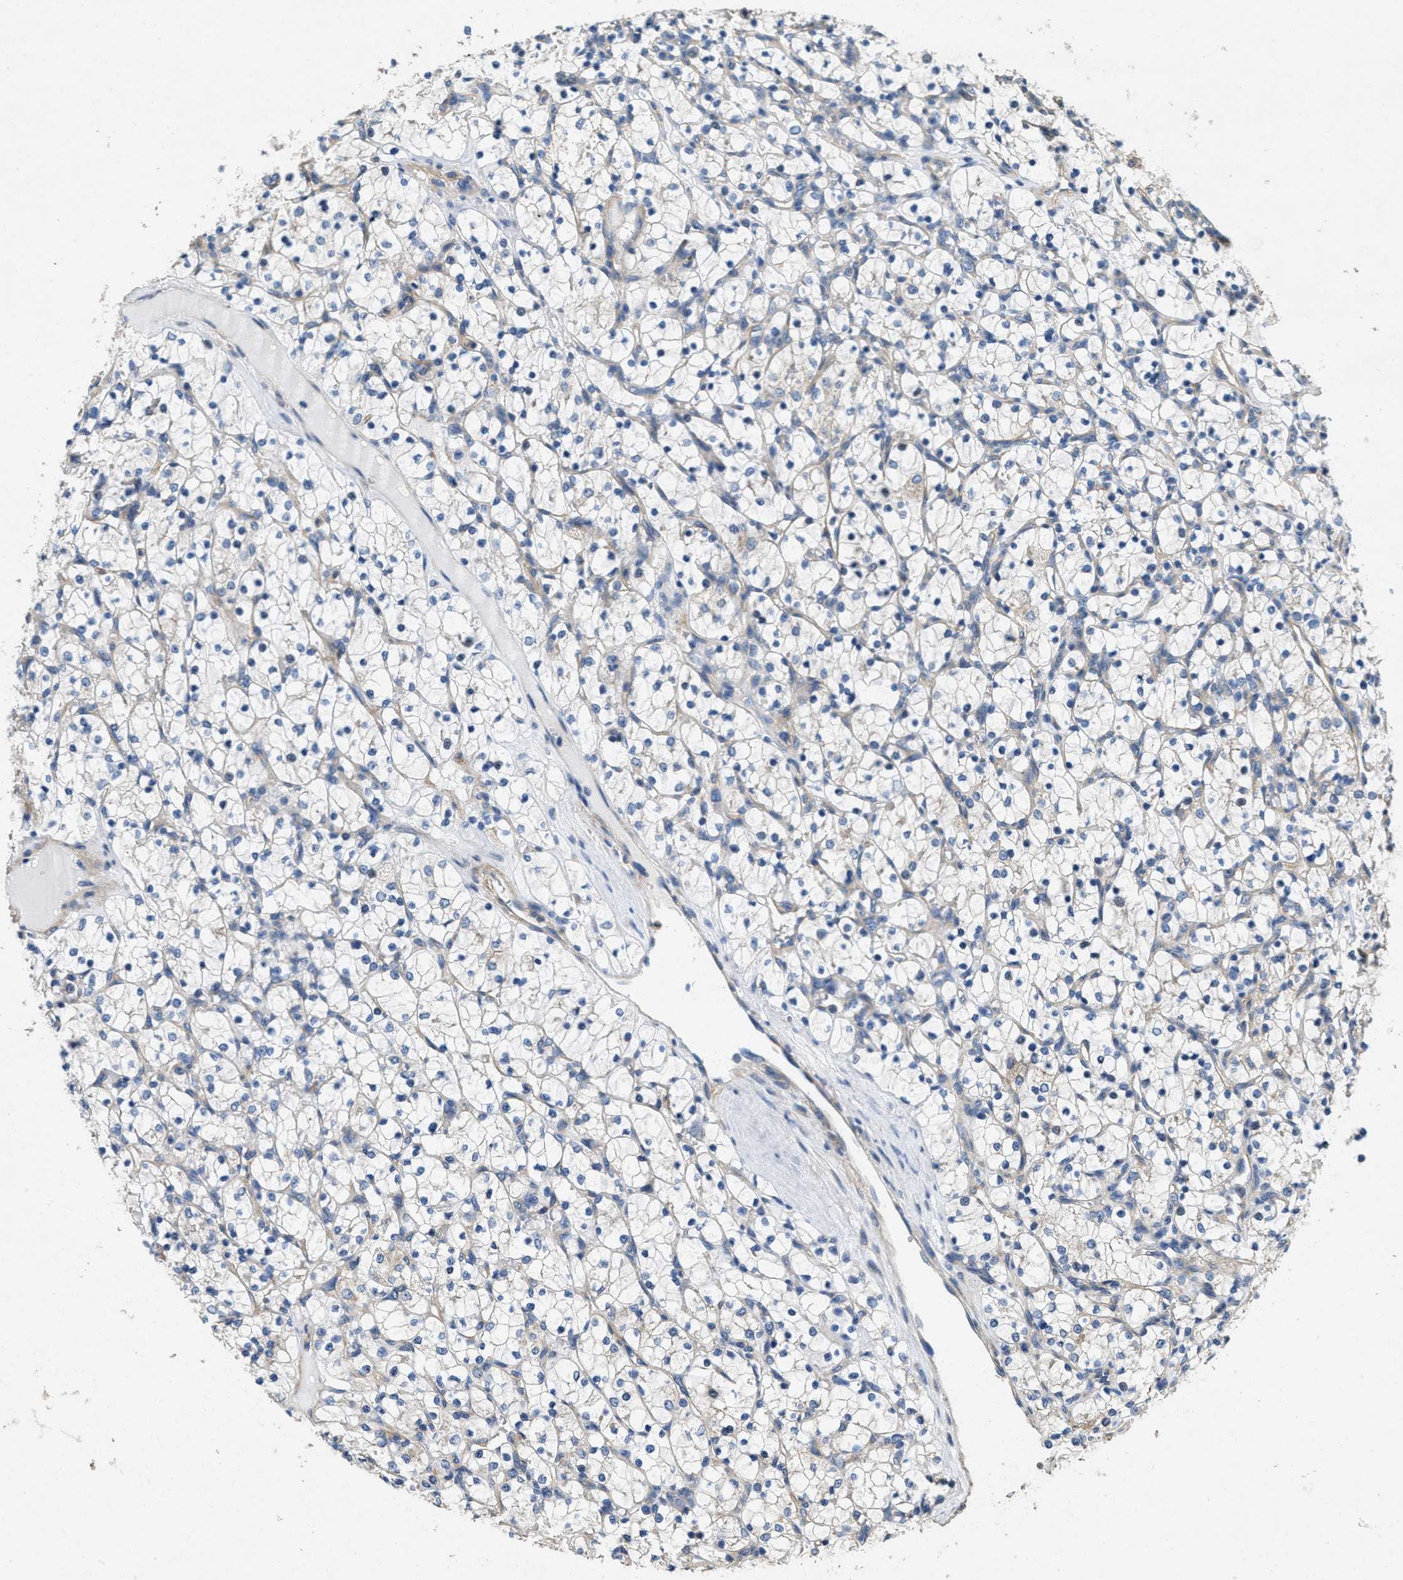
{"staining": {"intensity": "negative", "quantity": "none", "location": "none"}, "tissue": "renal cancer", "cell_type": "Tumor cells", "image_type": "cancer", "snomed": [{"axis": "morphology", "description": "Adenocarcinoma, NOS"}, {"axis": "topography", "description": "Kidney"}], "caption": "An IHC histopathology image of renal cancer is shown. There is no staining in tumor cells of renal cancer. (DAB (3,3'-diaminobenzidine) immunohistochemistry, high magnification).", "gene": "TOMM70", "patient": {"sex": "female", "age": 69}}